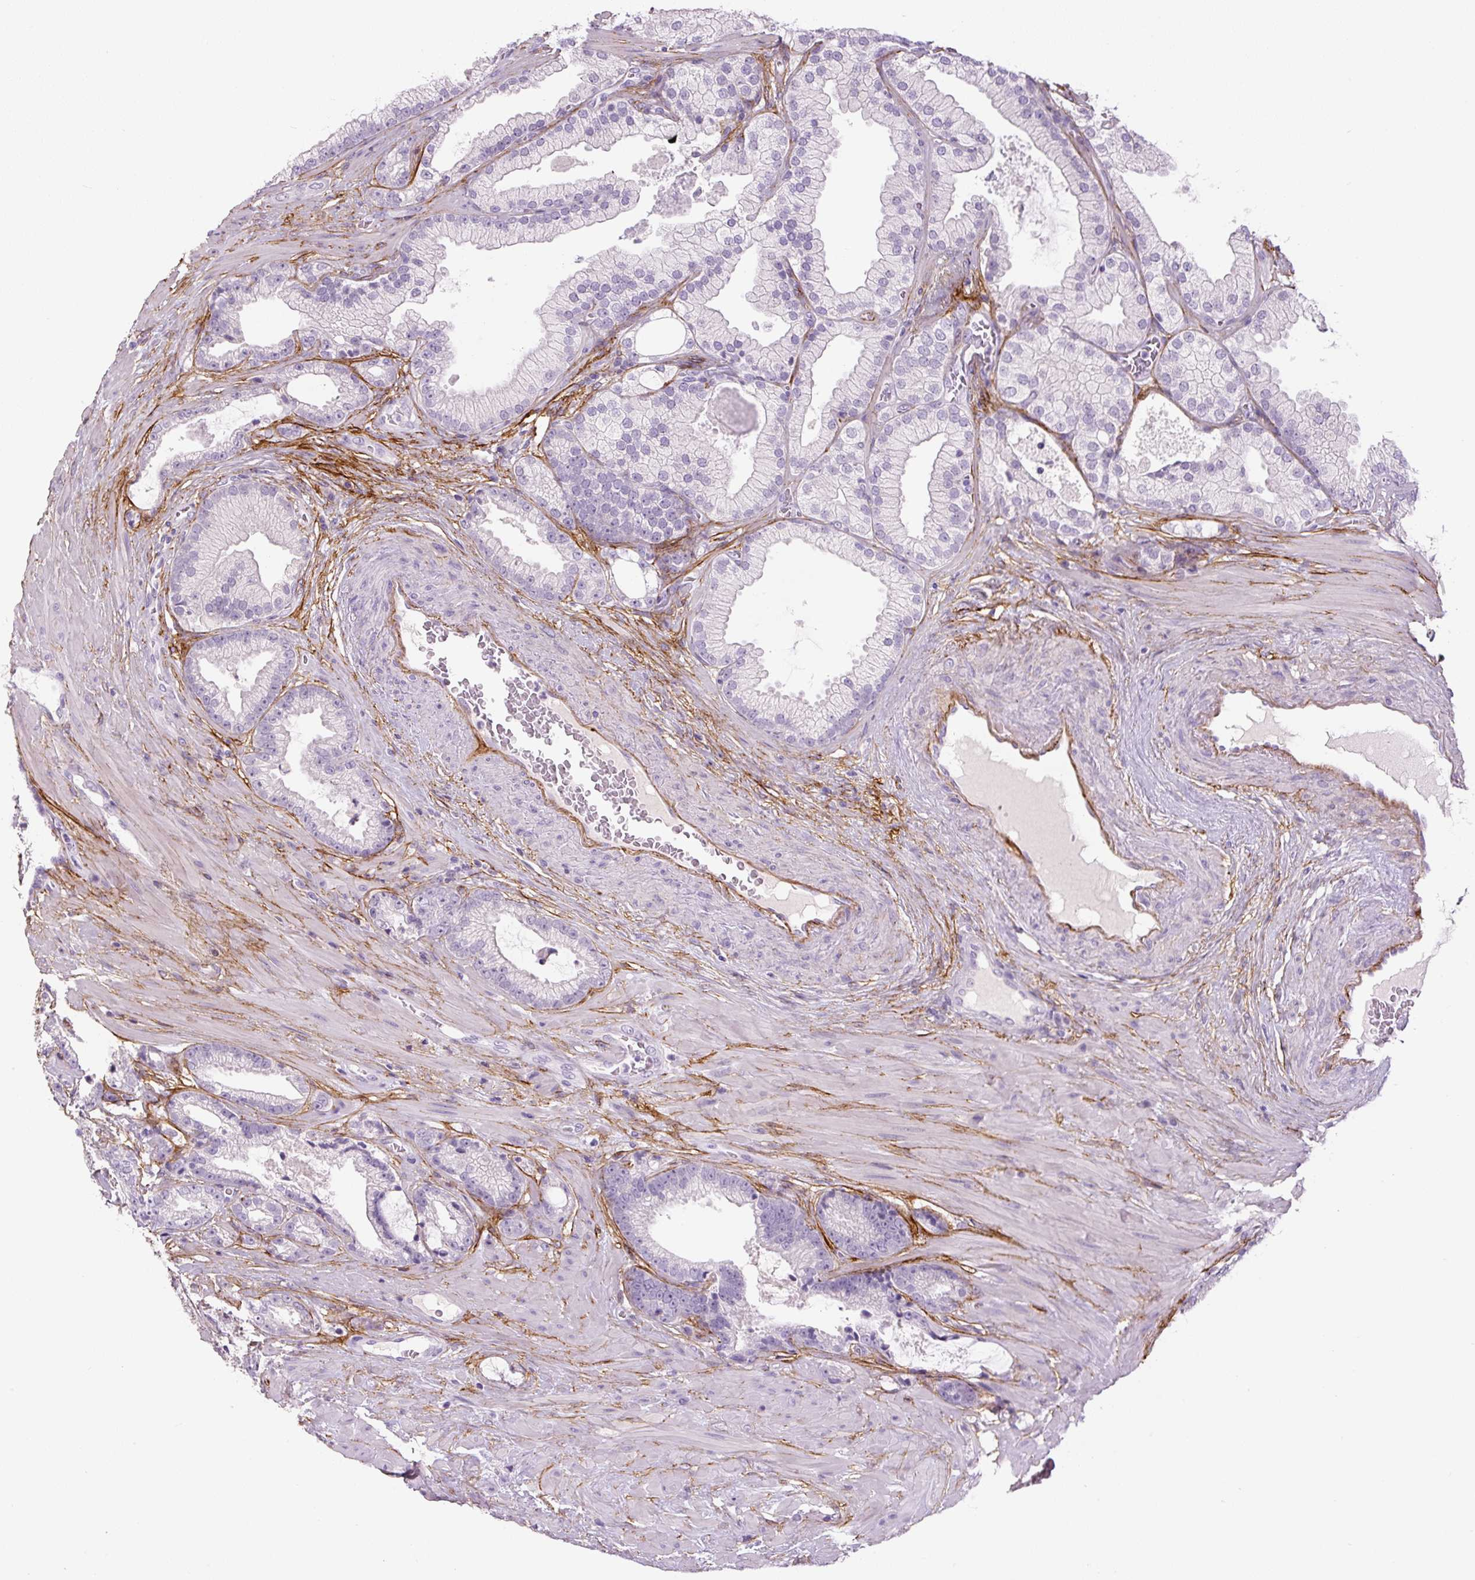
{"staining": {"intensity": "negative", "quantity": "none", "location": "none"}, "tissue": "prostate cancer", "cell_type": "Tumor cells", "image_type": "cancer", "snomed": [{"axis": "morphology", "description": "Adenocarcinoma, High grade"}, {"axis": "topography", "description": "Prostate"}], "caption": "Immunohistochemical staining of high-grade adenocarcinoma (prostate) shows no significant positivity in tumor cells.", "gene": "FBN1", "patient": {"sex": "male", "age": 68}}